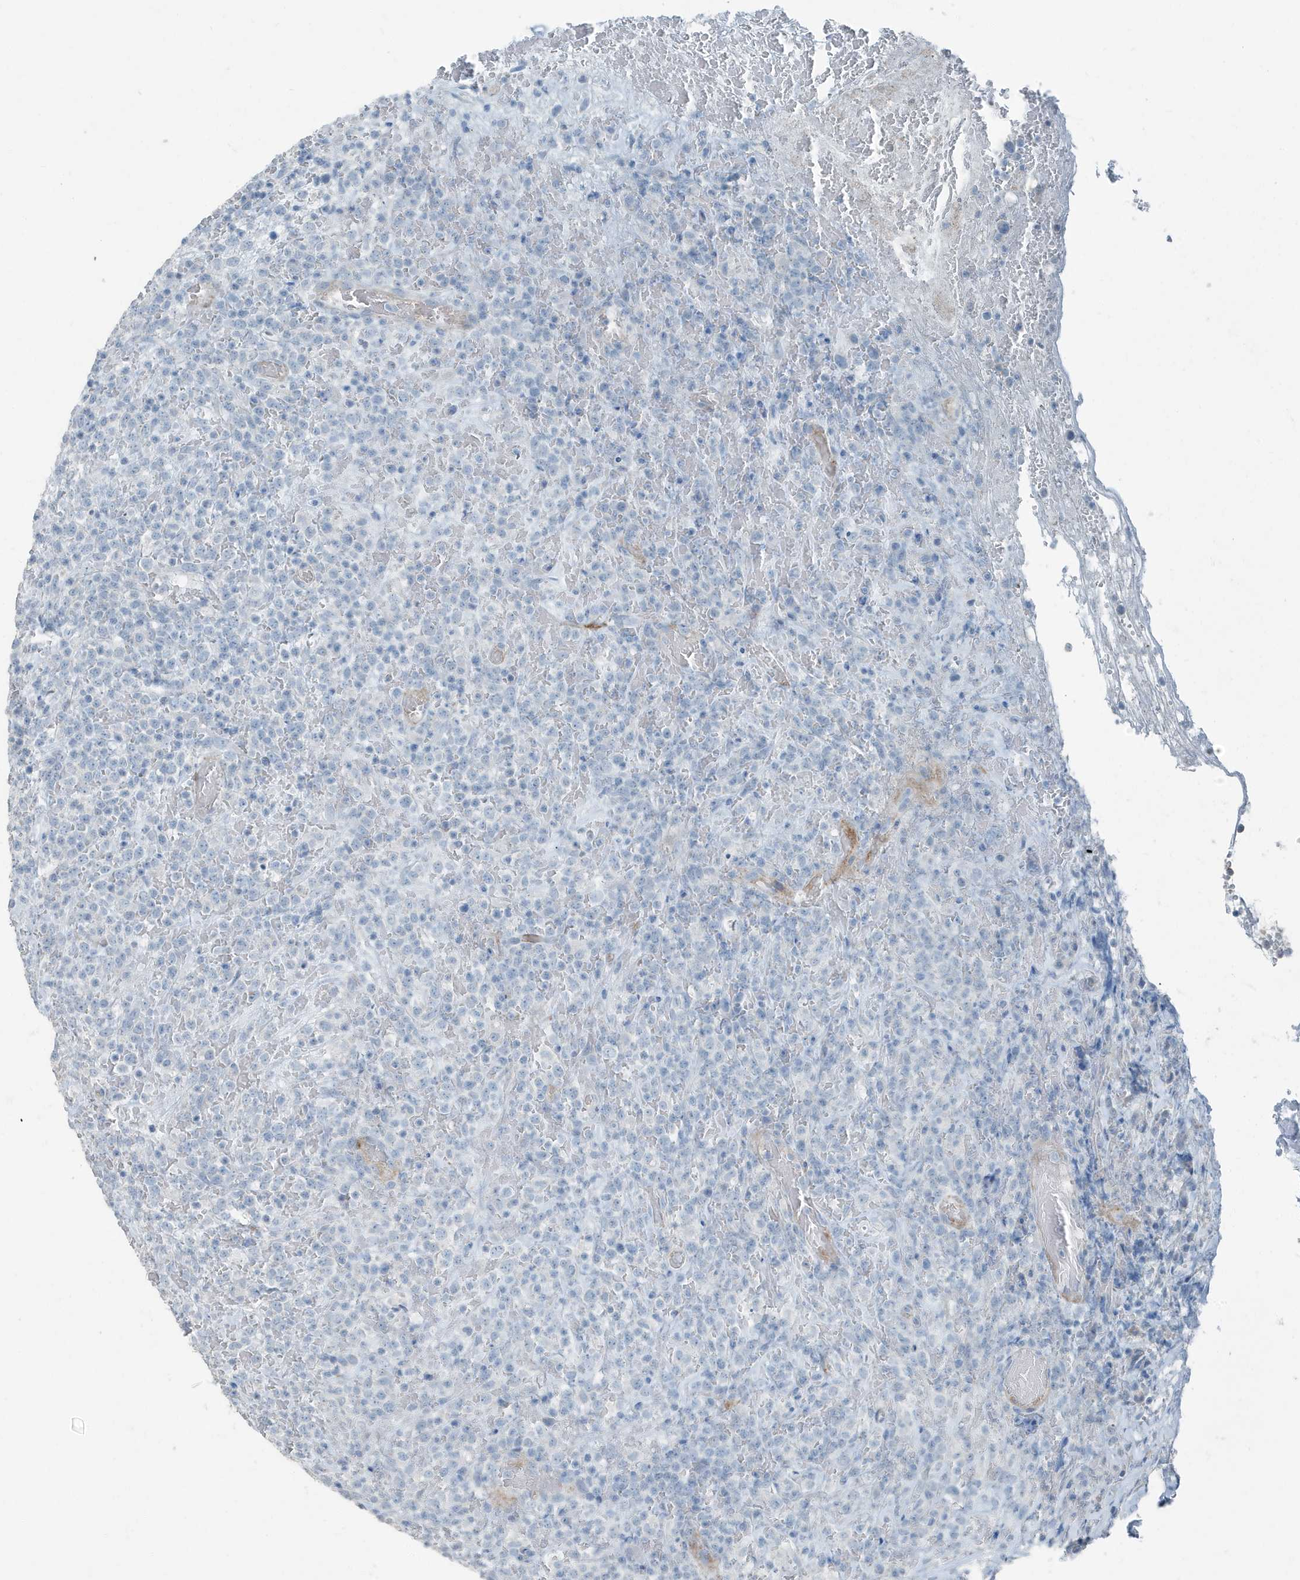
{"staining": {"intensity": "negative", "quantity": "none", "location": "none"}, "tissue": "lymphoma", "cell_type": "Tumor cells", "image_type": "cancer", "snomed": [{"axis": "morphology", "description": "Malignant lymphoma, non-Hodgkin's type, High grade"}, {"axis": "topography", "description": "Colon"}], "caption": "Tumor cells are negative for brown protein staining in lymphoma. (Stains: DAB immunohistochemistry (IHC) with hematoxylin counter stain, Microscopy: brightfield microscopy at high magnification).", "gene": "FAM162A", "patient": {"sex": "female", "age": 53}}